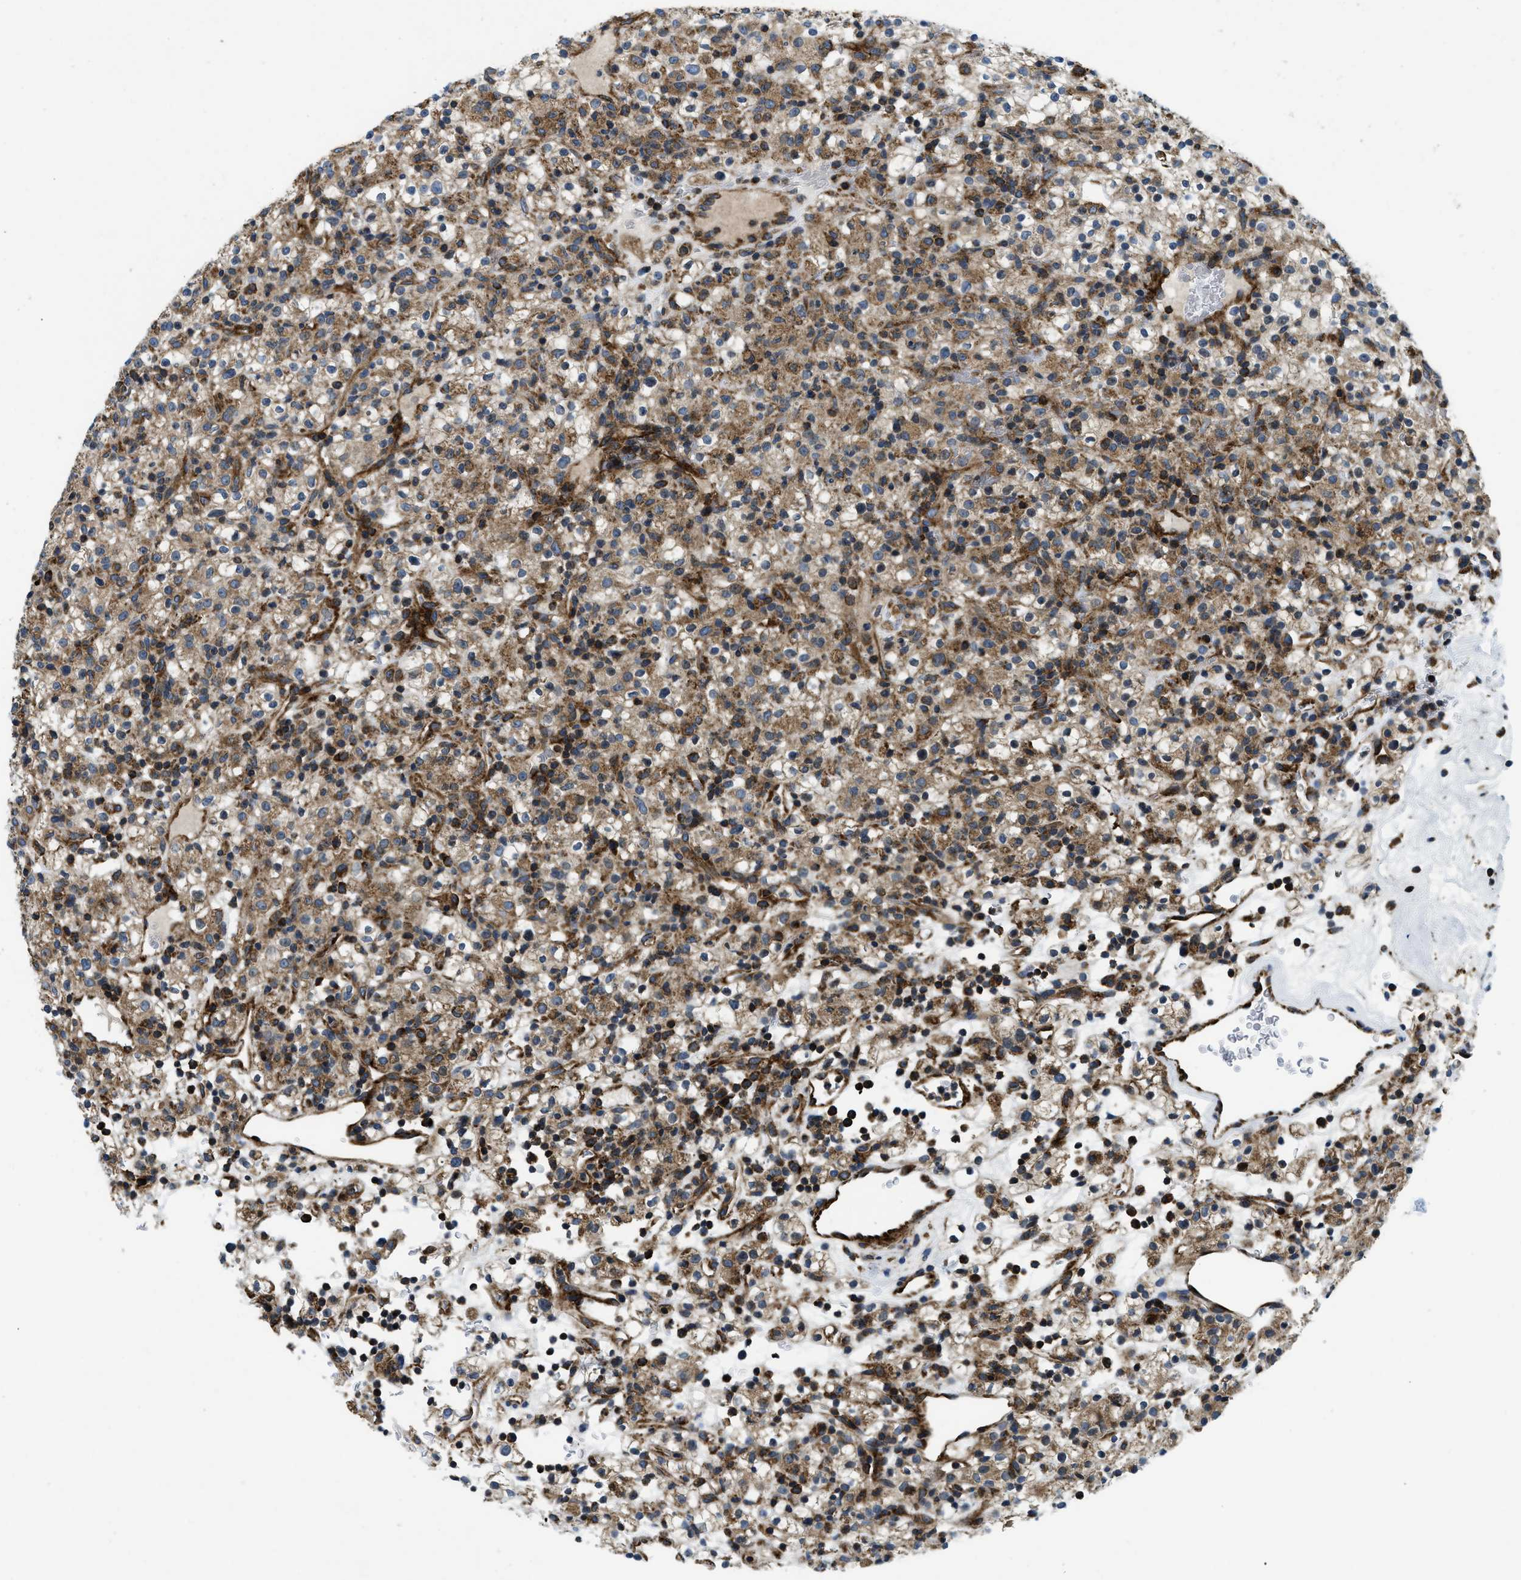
{"staining": {"intensity": "moderate", "quantity": ">75%", "location": "cytoplasmic/membranous"}, "tissue": "renal cancer", "cell_type": "Tumor cells", "image_type": "cancer", "snomed": [{"axis": "morphology", "description": "Normal tissue, NOS"}, {"axis": "morphology", "description": "Adenocarcinoma, NOS"}, {"axis": "topography", "description": "Kidney"}], "caption": "The histopathology image displays immunohistochemical staining of adenocarcinoma (renal). There is moderate cytoplasmic/membranous positivity is appreciated in about >75% of tumor cells.", "gene": "CSPG4", "patient": {"sex": "female", "age": 72}}